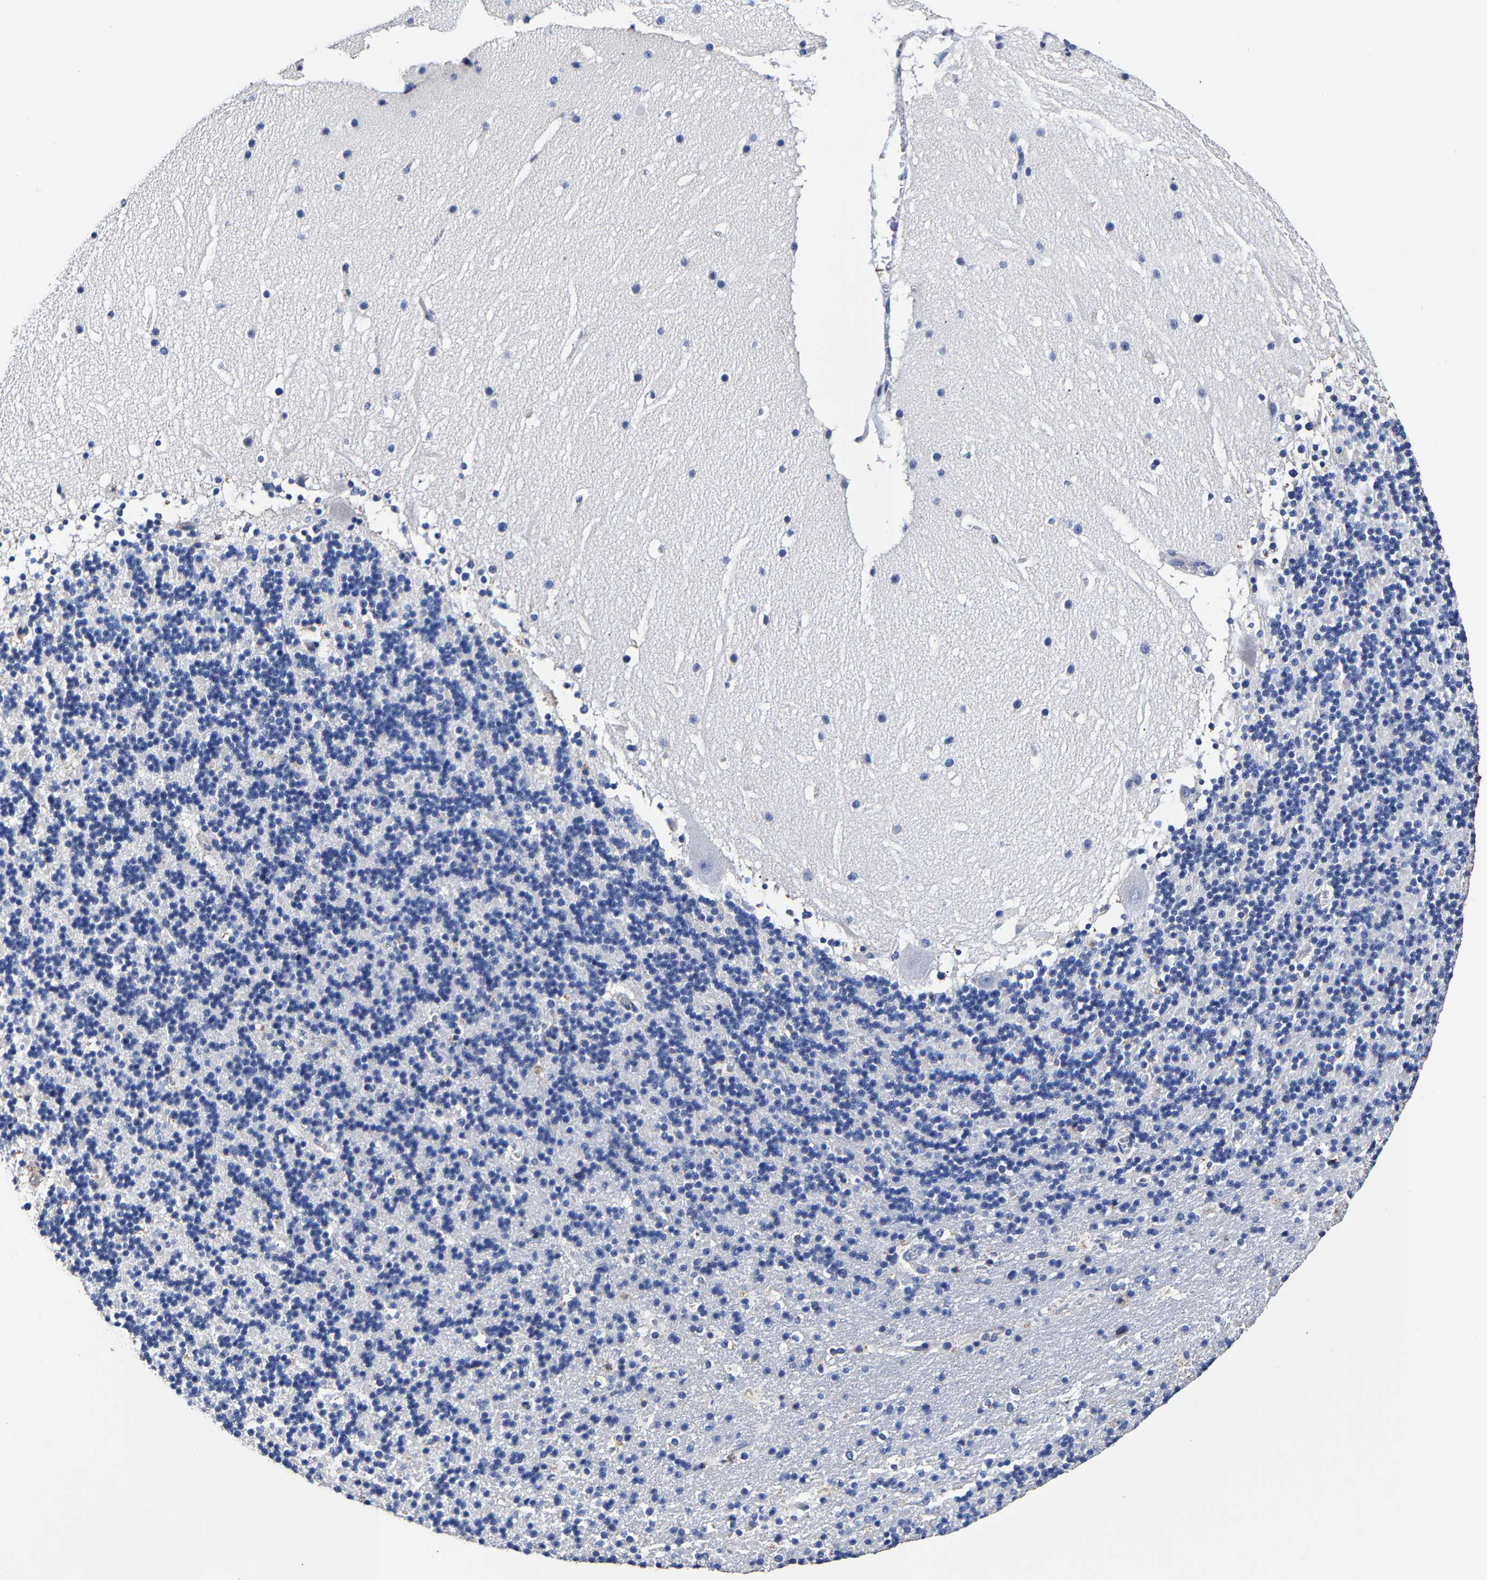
{"staining": {"intensity": "negative", "quantity": "none", "location": "none"}, "tissue": "cerebellum", "cell_type": "Cells in granular layer", "image_type": "normal", "snomed": [{"axis": "morphology", "description": "Normal tissue, NOS"}, {"axis": "topography", "description": "Cerebellum"}], "caption": "Cells in granular layer are negative for protein expression in normal human cerebellum.", "gene": "AASS", "patient": {"sex": "male", "age": 45}}